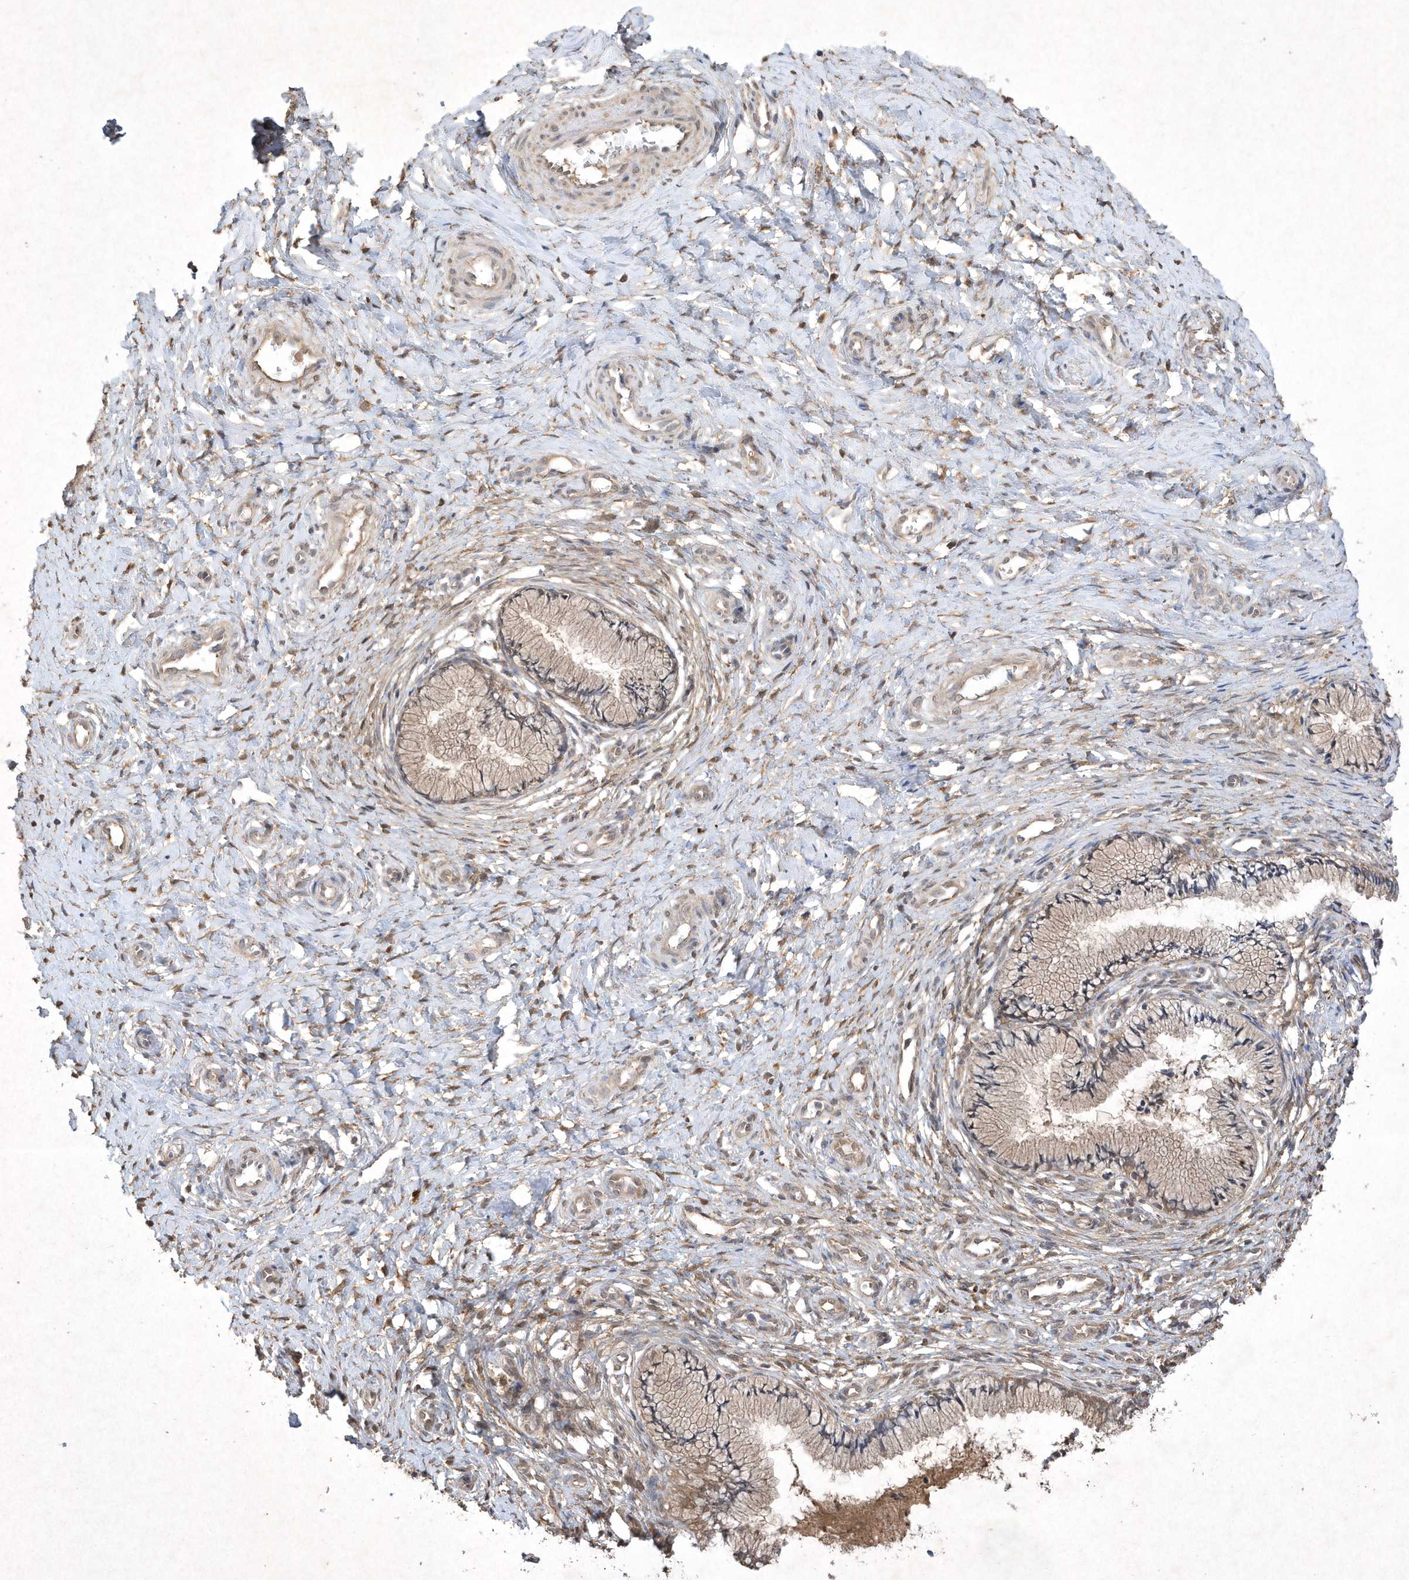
{"staining": {"intensity": "weak", "quantity": "25%-75%", "location": "cytoplasmic/membranous"}, "tissue": "cervix", "cell_type": "Glandular cells", "image_type": "normal", "snomed": [{"axis": "morphology", "description": "Normal tissue, NOS"}, {"axis": "topography", "description": "Cervix"}], "caption": "This micrograph shows IHC staining of benign cervix, with low weak cytoplasmic/membranous staining in about 25%-75% of glandular cells.", "gene": "AKR7A2", "patient": {"sex": "female", "age": 36}}